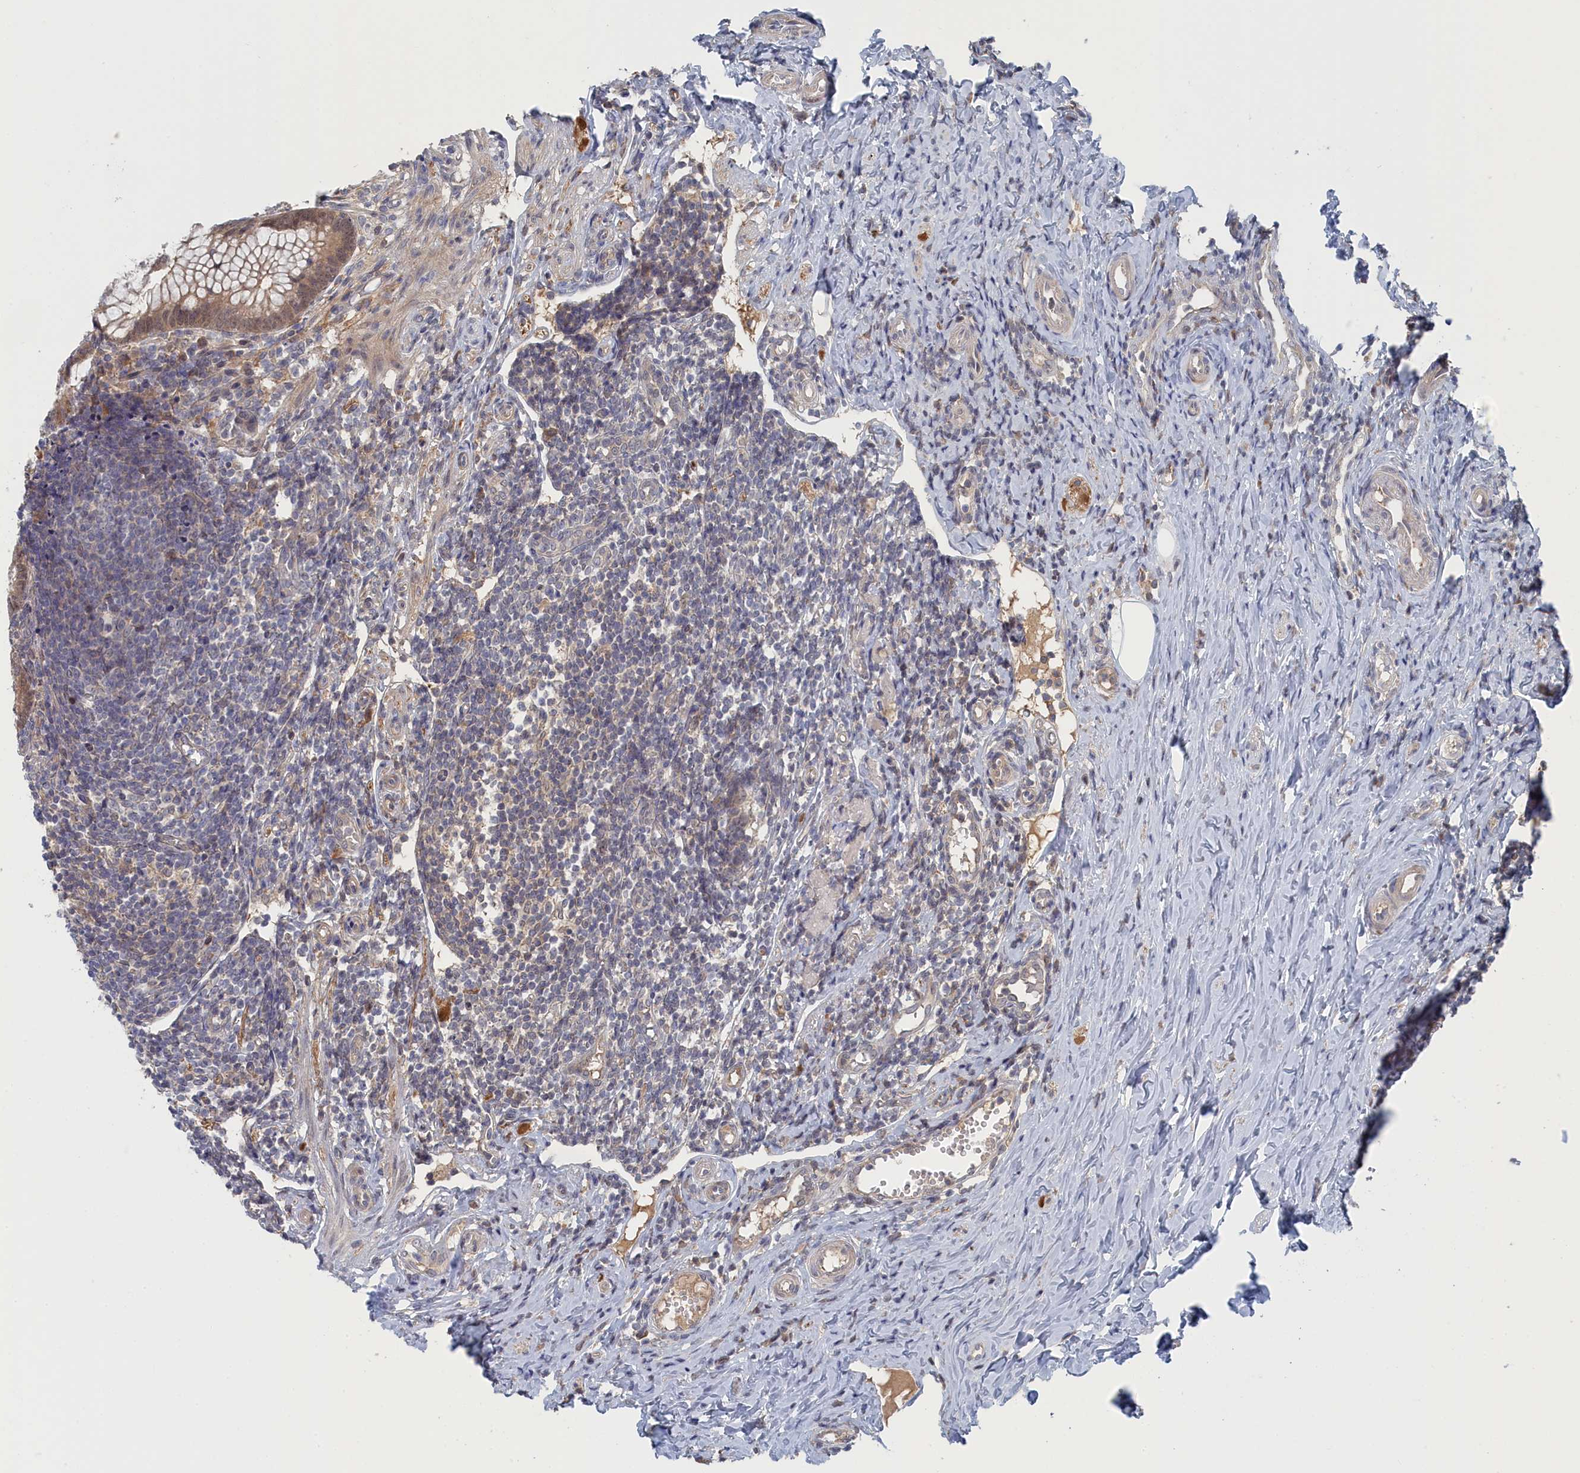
{"staining": {"intensity": "moderate", "quantity": ">75%", "location": "cytoplasmic/membranous"}, "tissue": "appendix", "cell_type": "Glandular cells", "image_type": "normal", "snomed": [{"axis": "morphology", "description": "Normal tissue, NOS"}, {"axis": "topography", "description": "Appendix"}], "caption": "High-magnification brightfield microscopy of benign appendix stained with DAB (brown) and counterstained with hematoxylin (blue). glandular cells exhibit moderate cytoplasmic/membranous positivity is seen in approximately>75% of cells. (brown staining indicates protein expression, while blue staining denotes nuclei).", "gene": "IRGQ", "patient": {"sex": "female", "age": 33}}